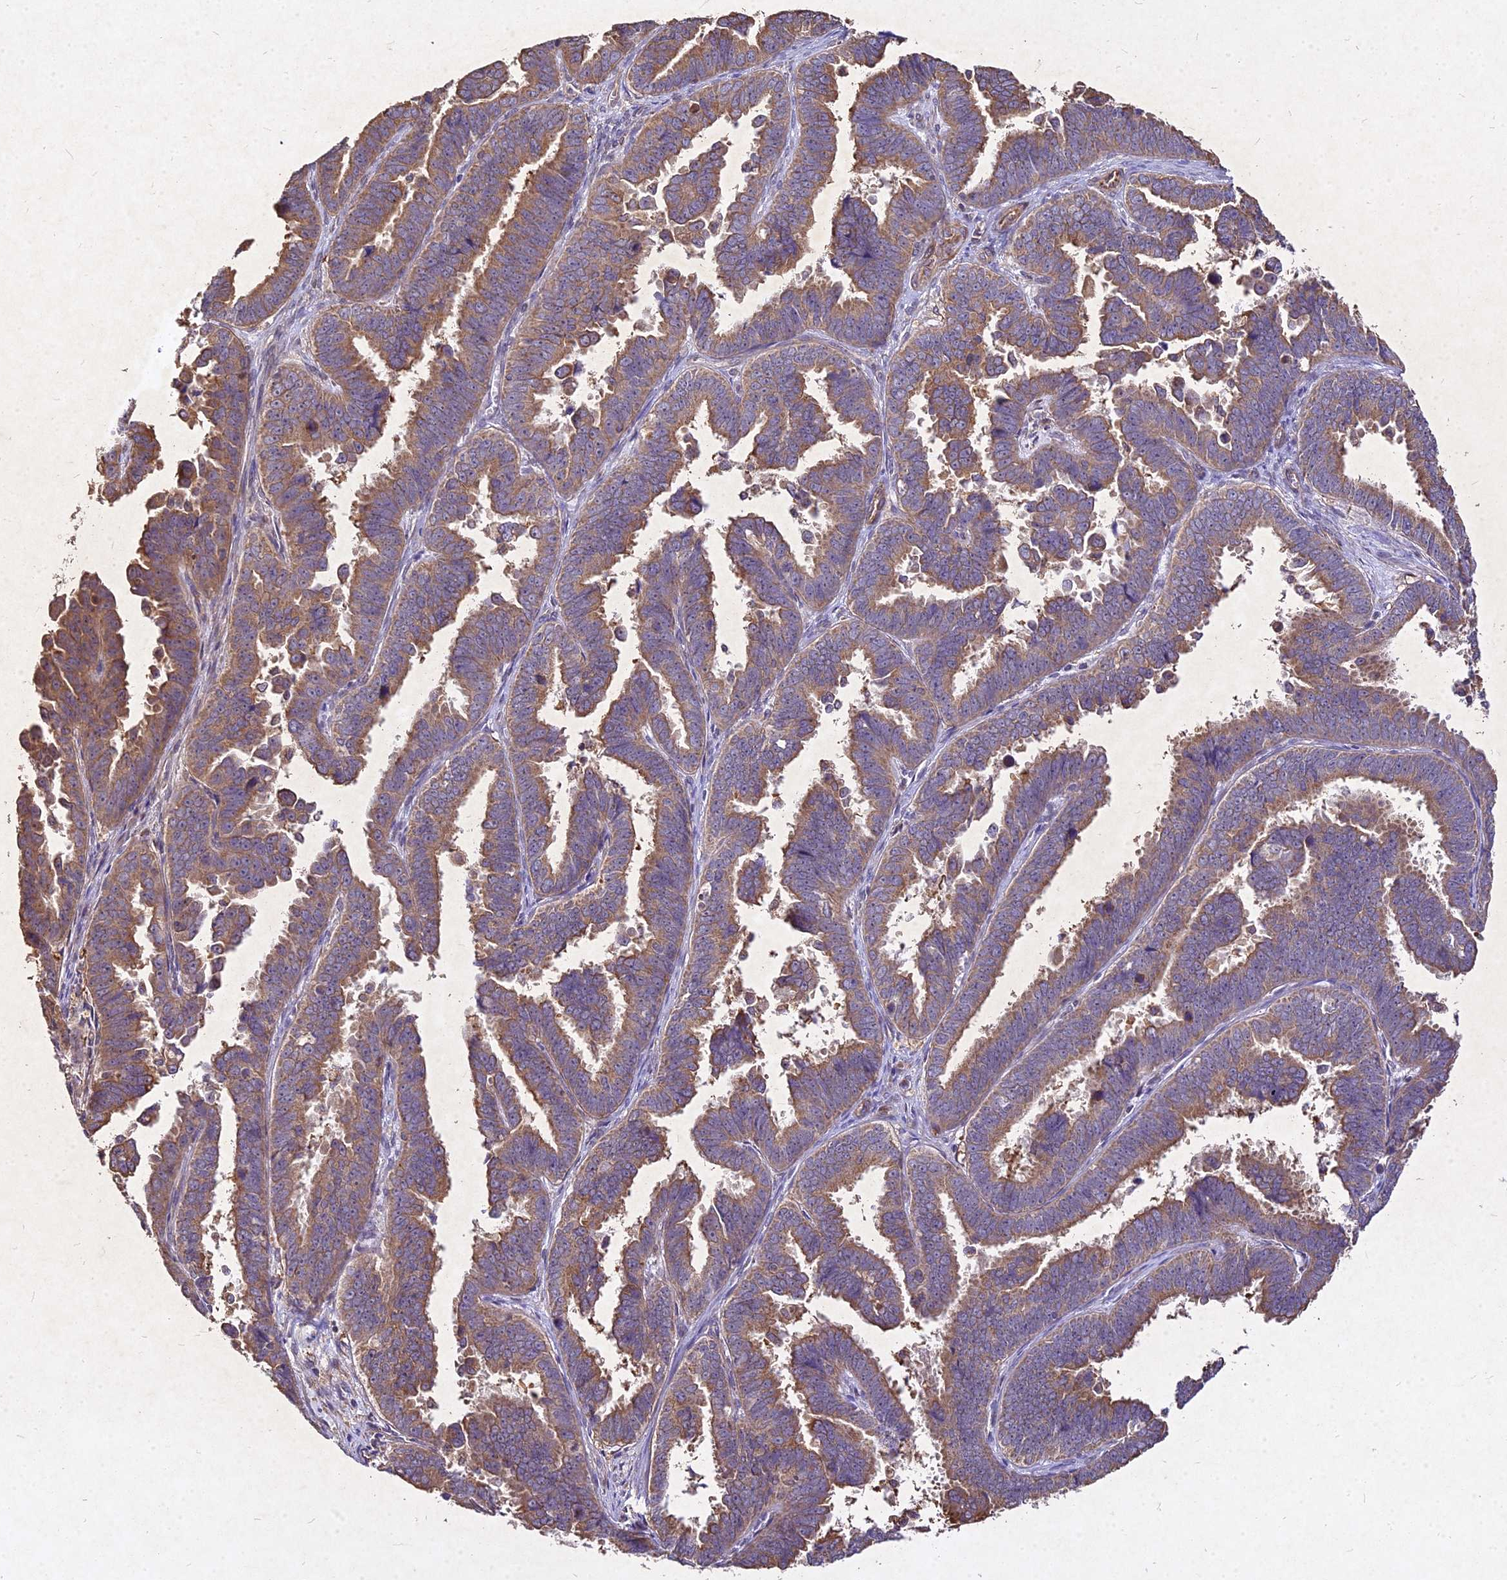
{"staining": {"intensity": "moderate", "quantity": ">75%", "location": "cytoplasmic/membranous"}, "tissue": "endometrial cancer", "cell_type": "Tumor cells", "image_type": "cancer", "snomed": [{"axis": "morphology", "description": "Adenocarcinoma, NOS"}, {"axis": "topography", "description": "Endometrium"}], "caption": "Immunohistochemistry (DAB (3,3'-diaminobenzidine)) staining of endometrial cancer shows moderate cytoplasmic/membranous protein expression in approximately >75% of tumor cells.", "gene": "SKA1", "patient": {"sex": "female", "age": 75}}